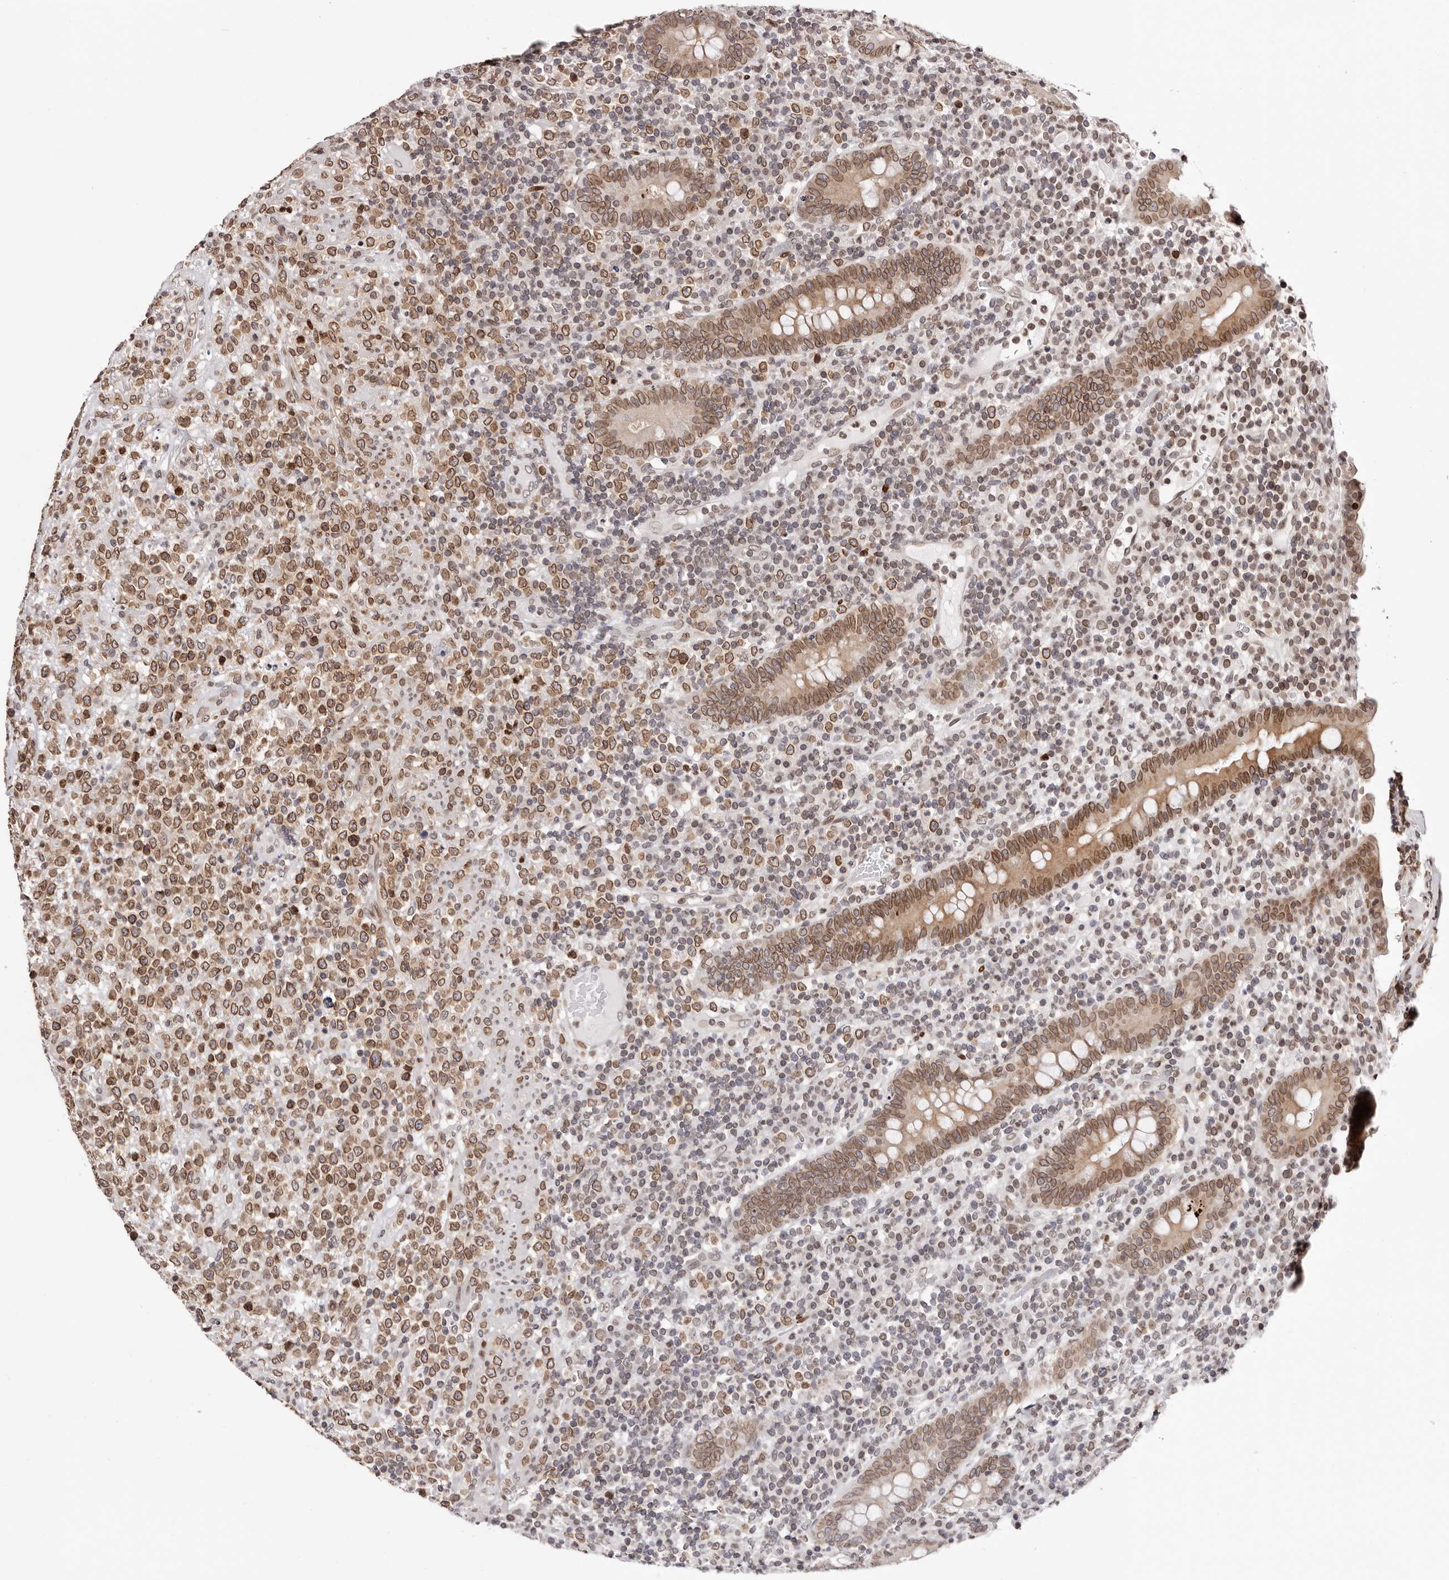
{"staining": {"intensity": "moderate", "quantity": ">75%", "location": "cytoplasmic/membranous,nuclear"}, "tissue": "lymphoma", "cell_type": "Tumor cells", "image_type": "cancer", "snomed": [{"axis": "morphology", "description": "Malignant lymphoma, non-Hodgkin's type, High grade"}, {"axis": "topography", "description": "Colon"}], "caption": "Immunohistochemical staining of human lymphoma displays medium levels of moderate cytoplasmic/membranous and nuclear protein positivity in approximately >75% of tumor cells. (DAB IHC with brightfield microscopy, high magnification).", "gene": "NUP153", "patient": {"sex": "female", "age": 53}}